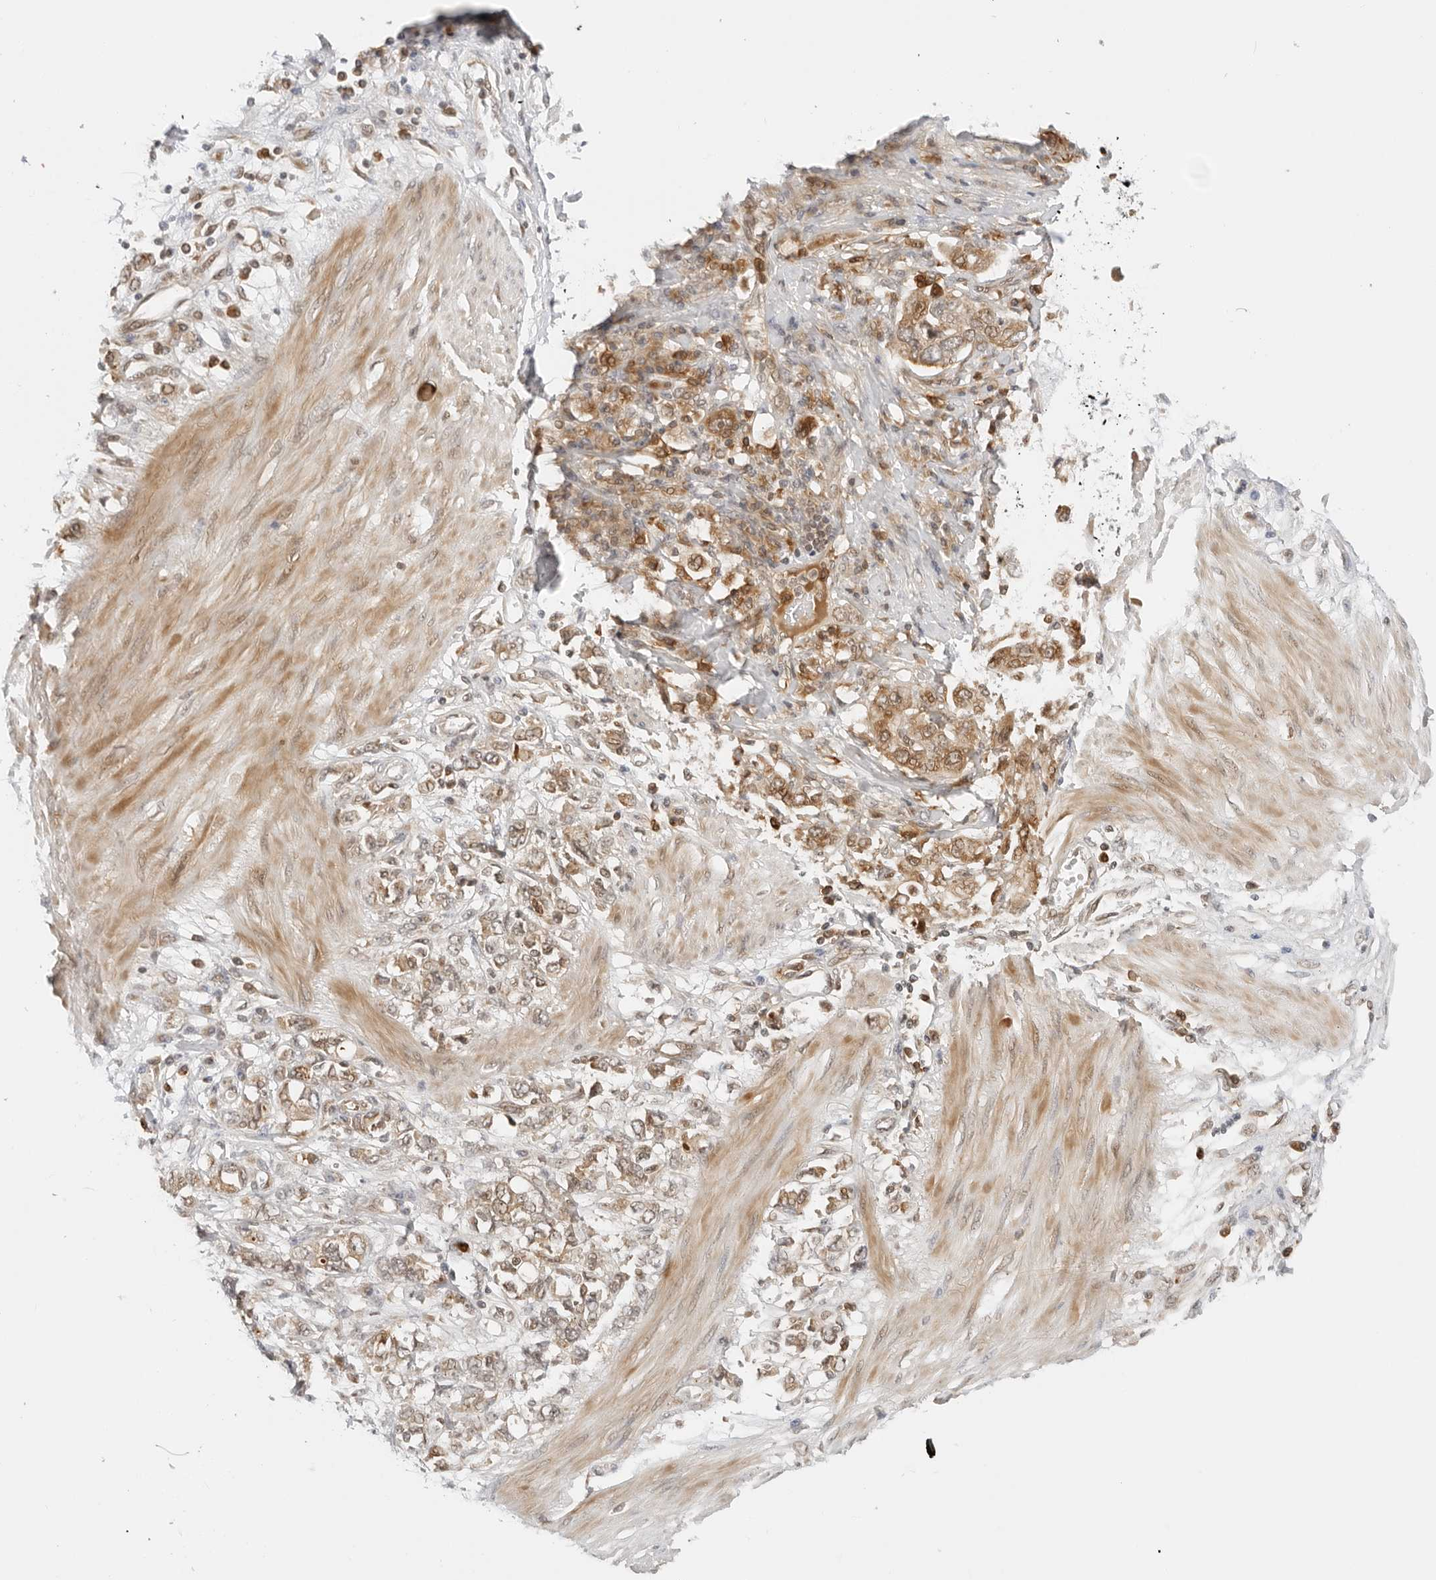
{"staining": {"intensity": "moderate", "quantity": ">75%", "location": "cytoplasmic/membranous,nuclear"}, "tissue": "stomach cancer", "cell_type": "Tumor cells", "image_type": "cancer", "snomed": [{"axis": "morphology", "description": "Adenocarcinoma, NOS"}, {"axis": "topography", "description": "Stomach"}], "caption": "This is an image of immunohistochemistry staining of stomach cancer, which shows moderate positivity in the cytoplasmic/membranous and nuclear of tumor cells.", "gene": "RC3H1", "patient": {"sex": "female", "age": 76}}